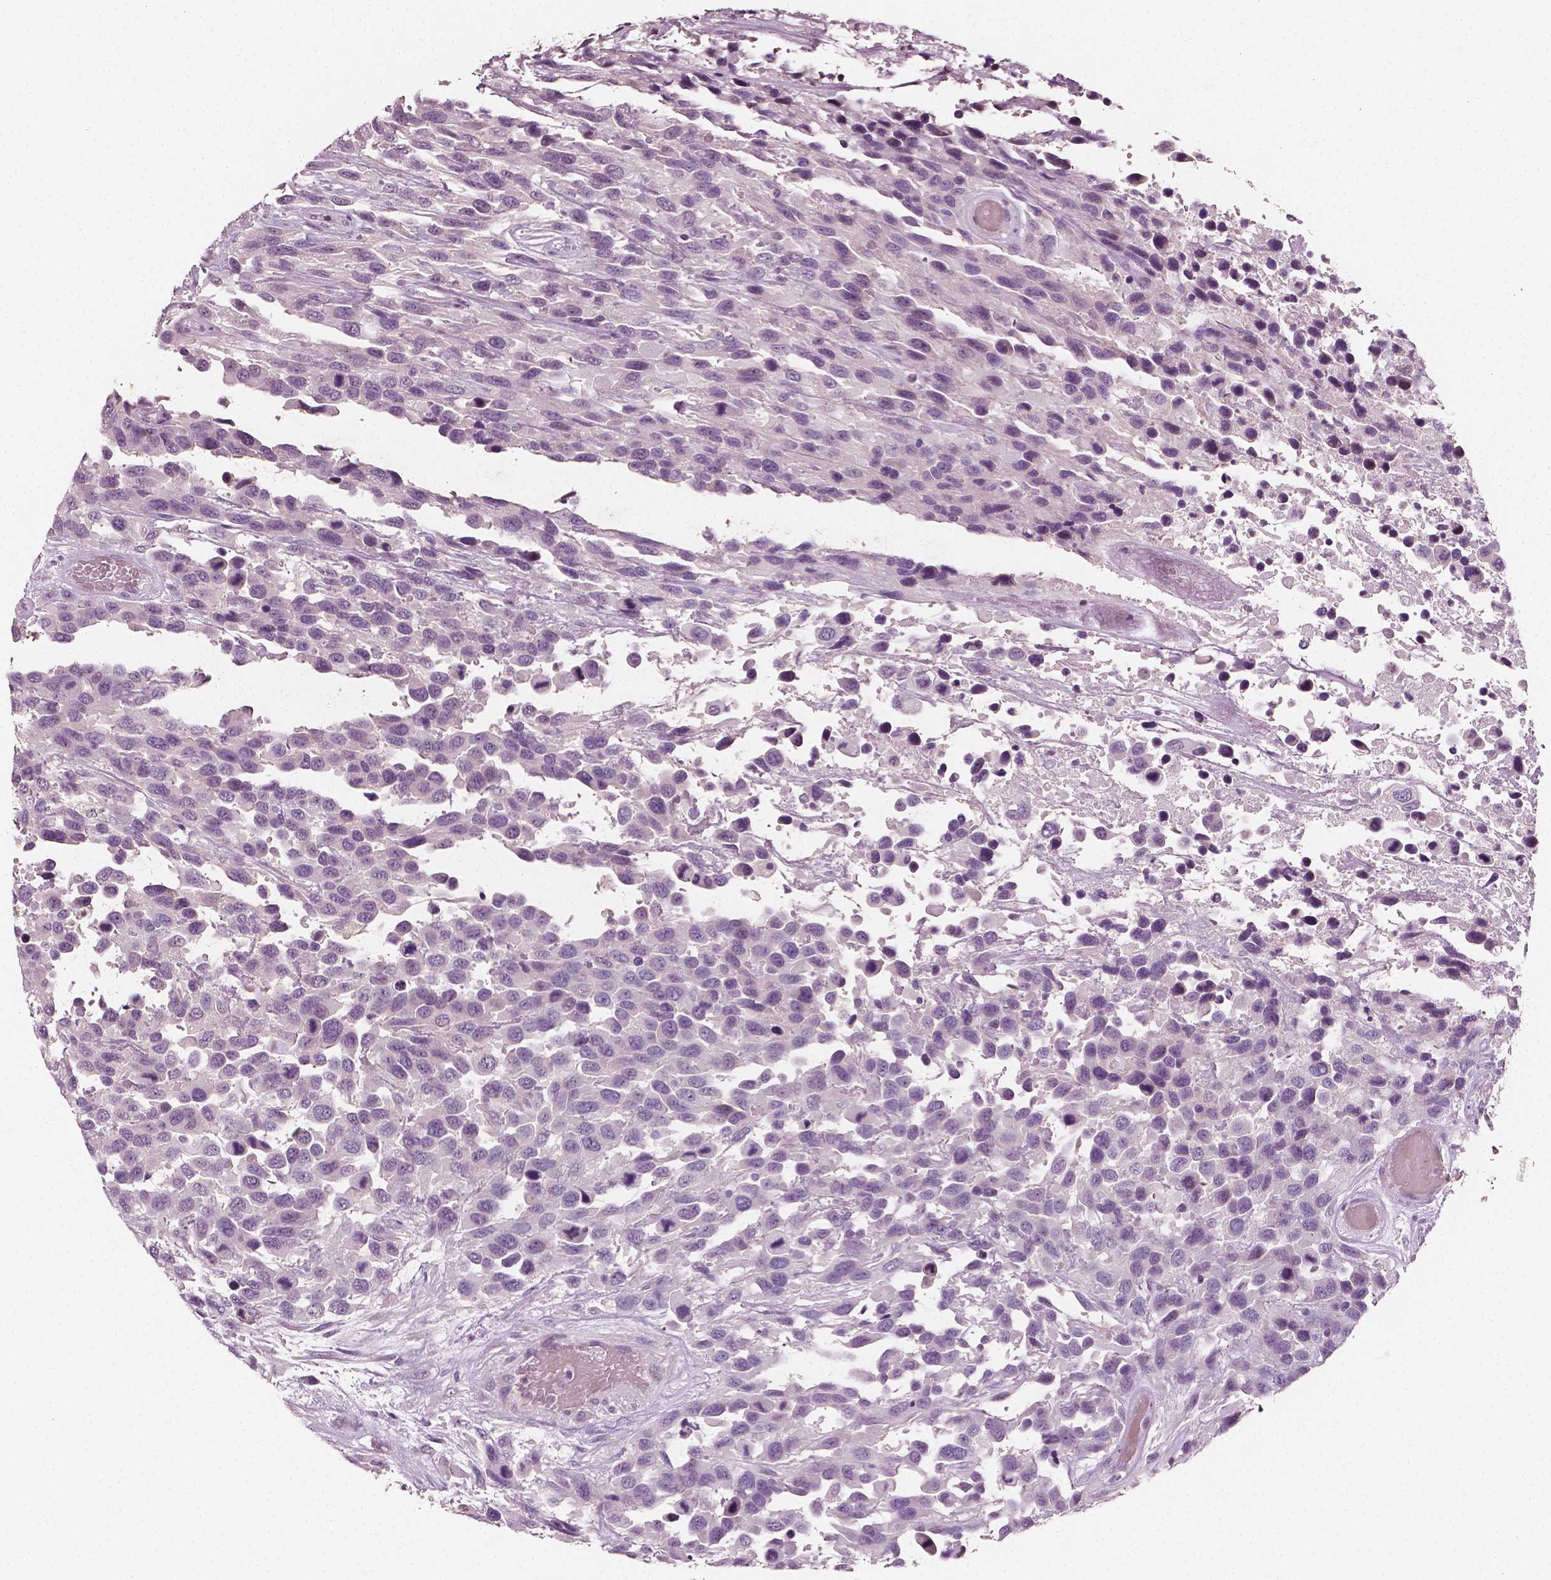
{"staining": {"intensity": "negative", "quantity": "none", "location": "none"}, "tissue": "urothelial cancer", "cell_type": "Tumor cells", "image_type": "cancer", "snomed": [{"axis": "morphology", "description": "Urothelial carcinoma, High grade"}, {"axis": "topography", "description": "Urinary bladder"}], "caption": "This image is of urothelial cancer stained with IHC to label a protein in brown with the nuclei are counter-stained blue. There is no expression in tumor cells. Nuclei are stained in blue.", "gene": "PLA2R1", "patient": {"sex": "female", "age": 70}}